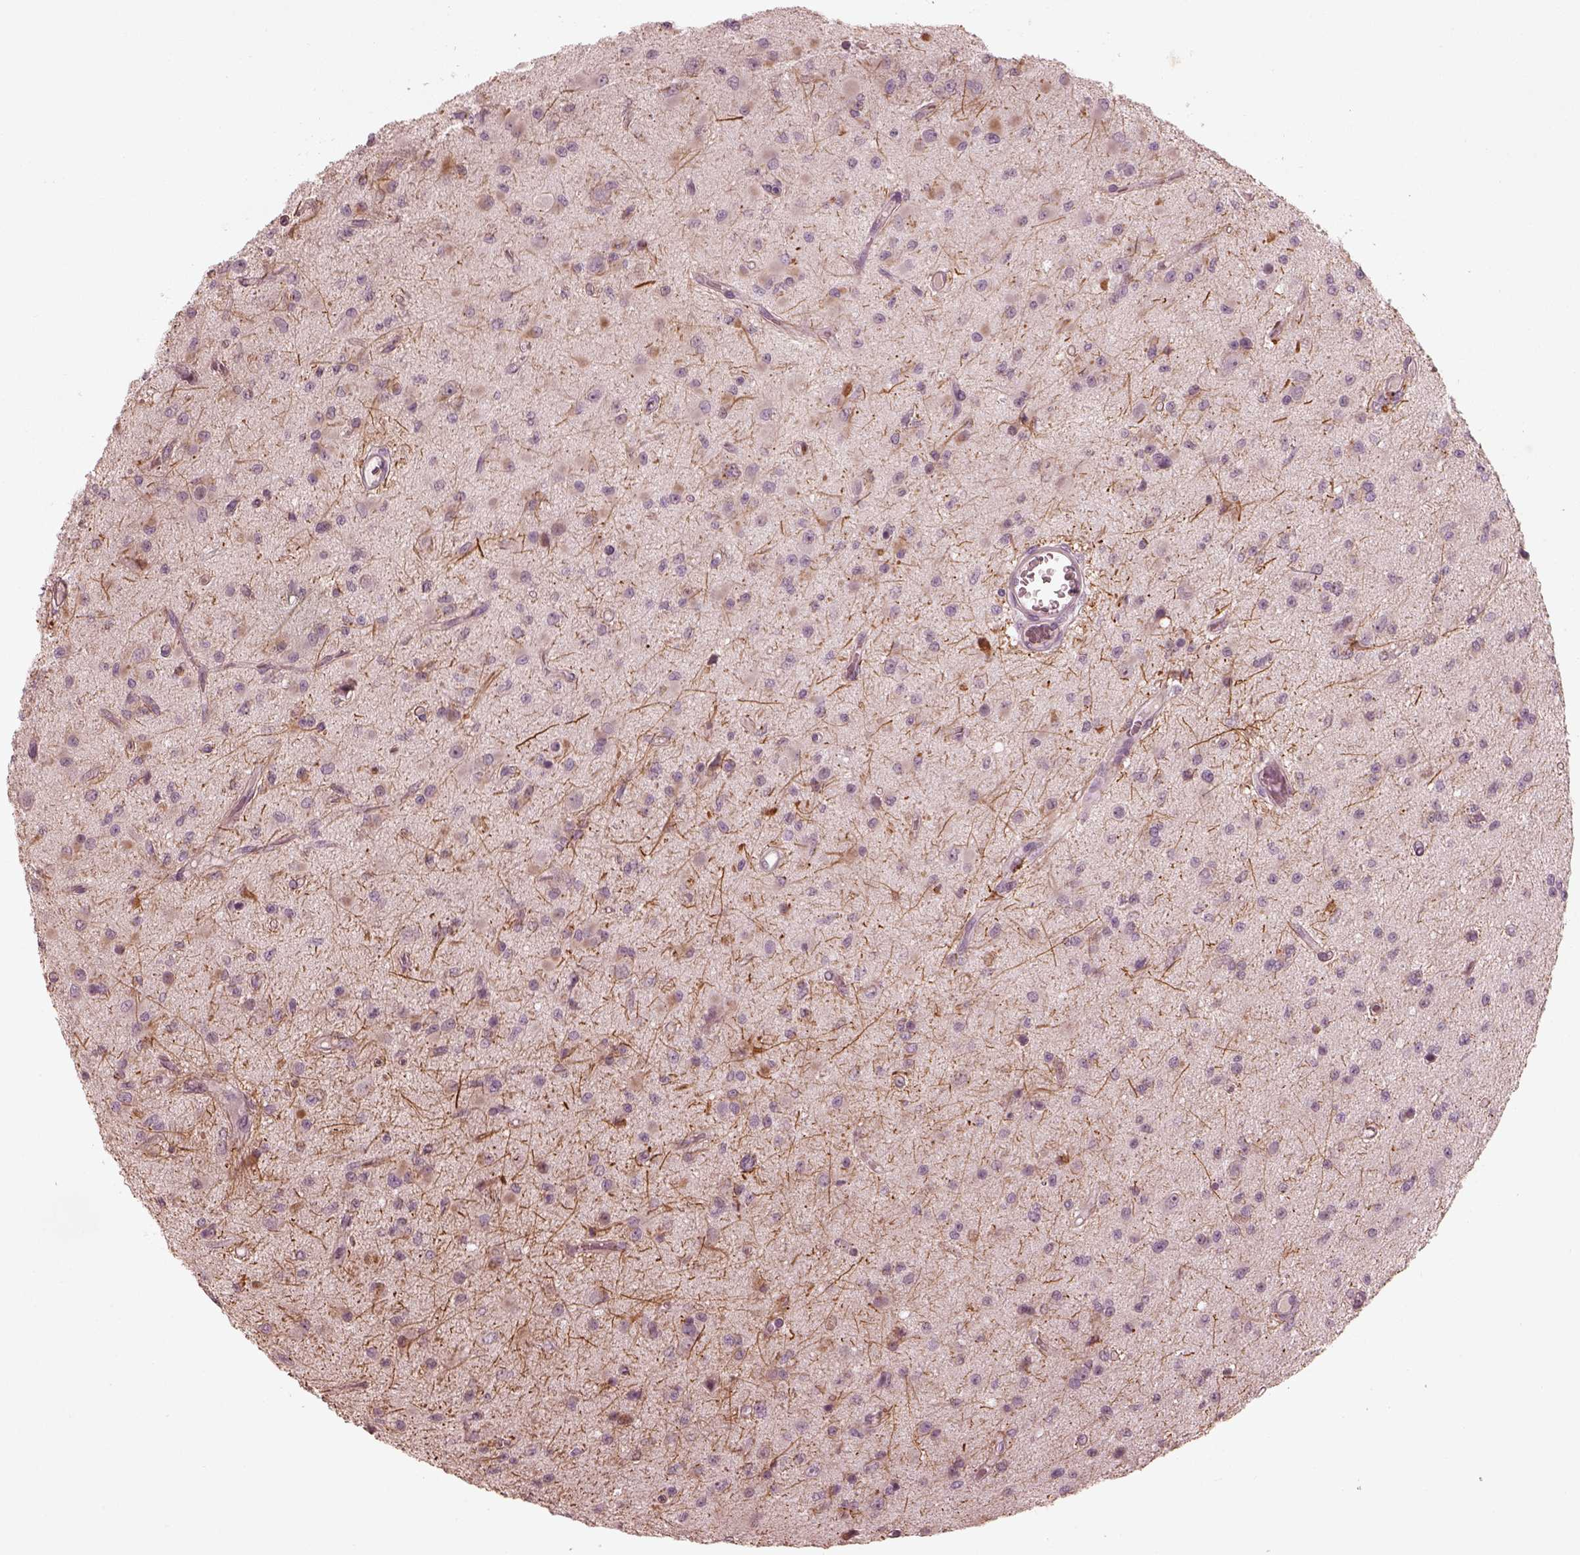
{"staining": {"intensity": "negative", "quantity": "none", "location": "none"}, "tissue": "glioma", "cell_type": "Tumor cells", "image_type": "cancer", "snomed": [{"axis": "morphology", "description": "Glioma, malignant, Low grade"}, {"axis": "topography", "description": "Brain"}], "caption": "DAB immunohistochemical staining of glioma shows no significant positivity in tumor cells.", "gene": "ADRB3", "patient": {"sex": "female", "age": 45}}